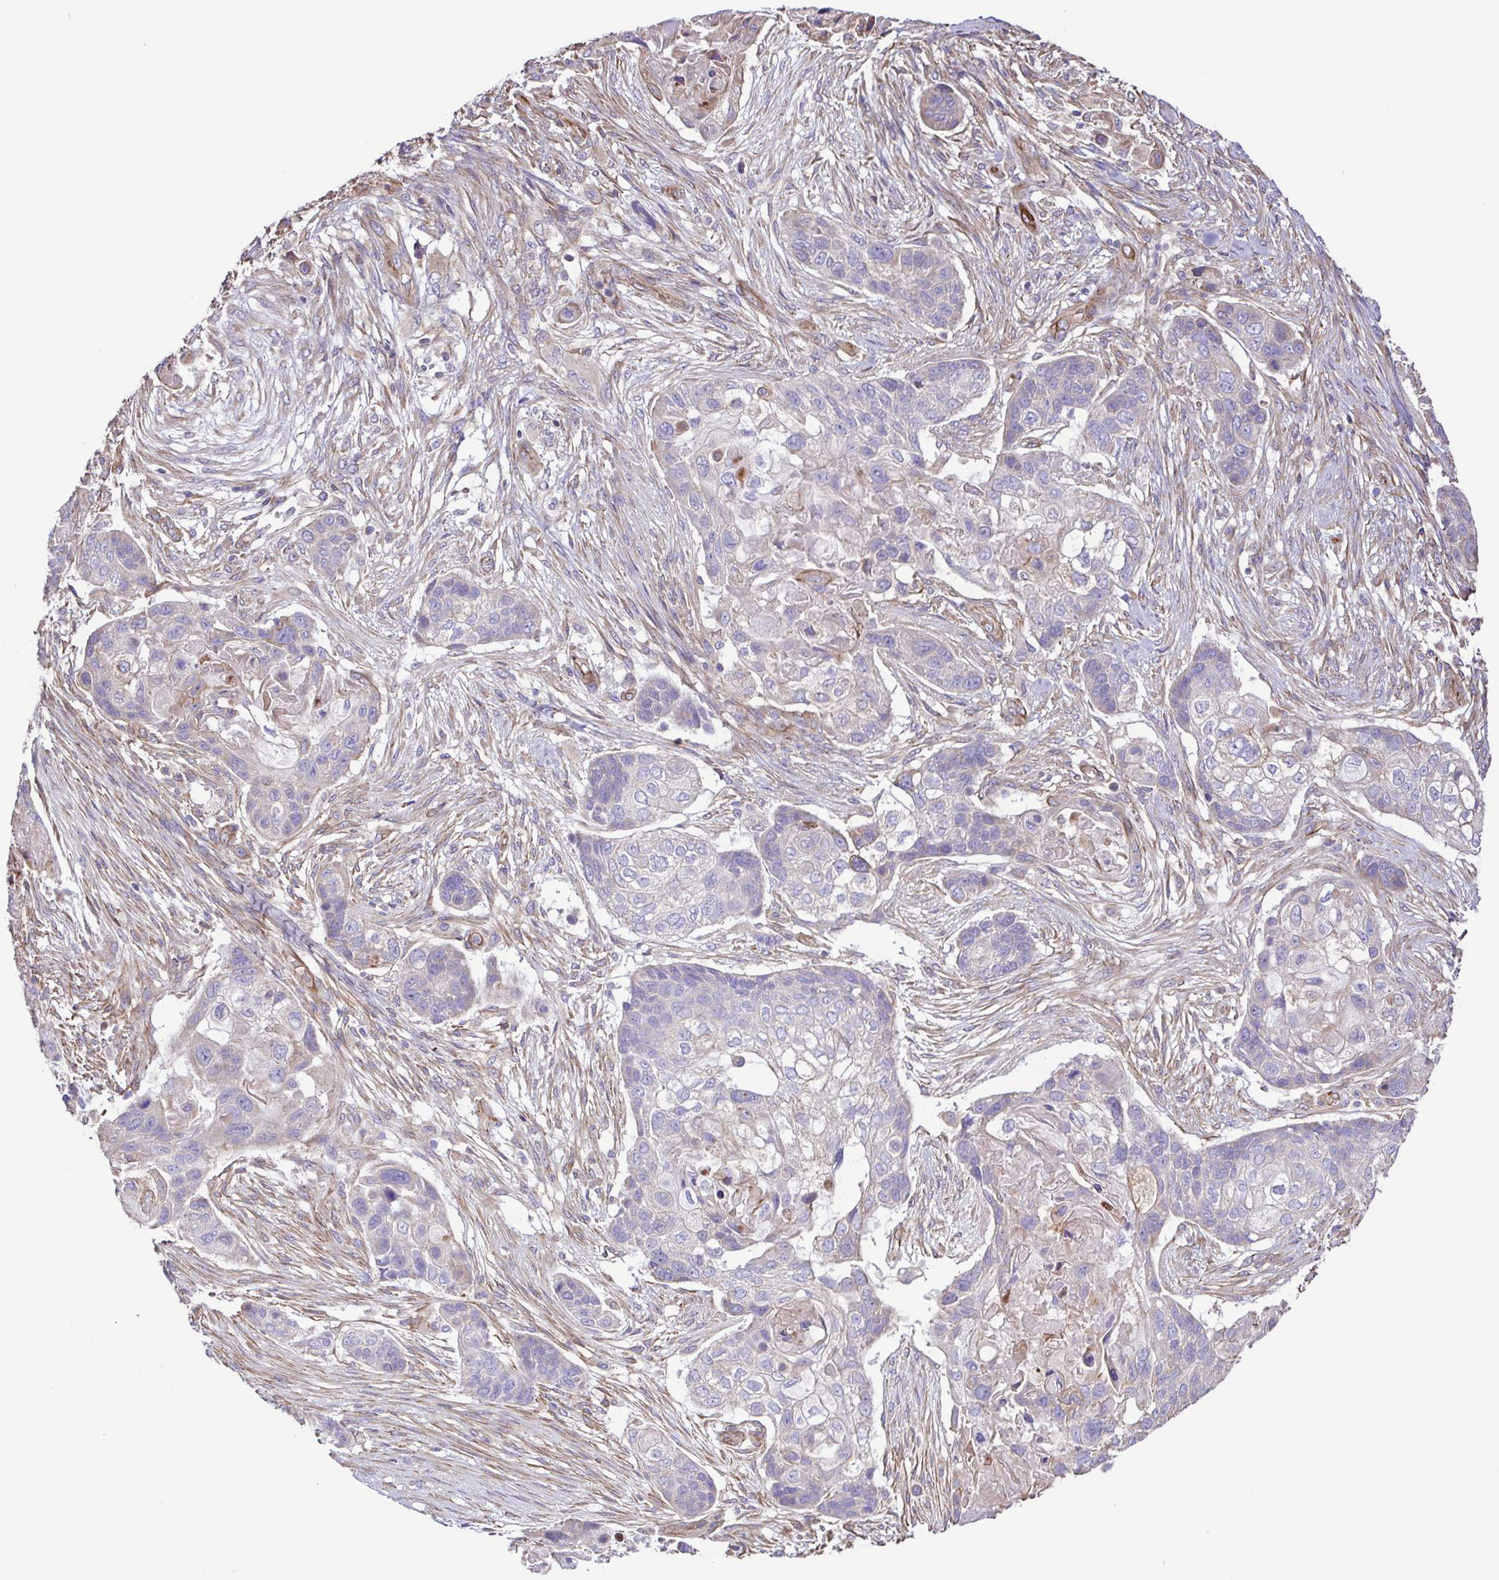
{"staining": {"intensity": "negative", "quantity": "none", "location": "none"}, "tissue": "lung cancer", "cell_type": "Tumor cells", "image_type": "cancer", "snomed": [{"axis": "morphology", "description": "Squamous cell carcinoma, NOS"}, {"axis": "topography", "description": "Lung"}], "caption": "Lung squamous cell carcinoma was stained to show a protein in brown. There is no significant staining in tumor cells.", "gene": "FLT1", "patient": {"sex": "male", "age": 69}}